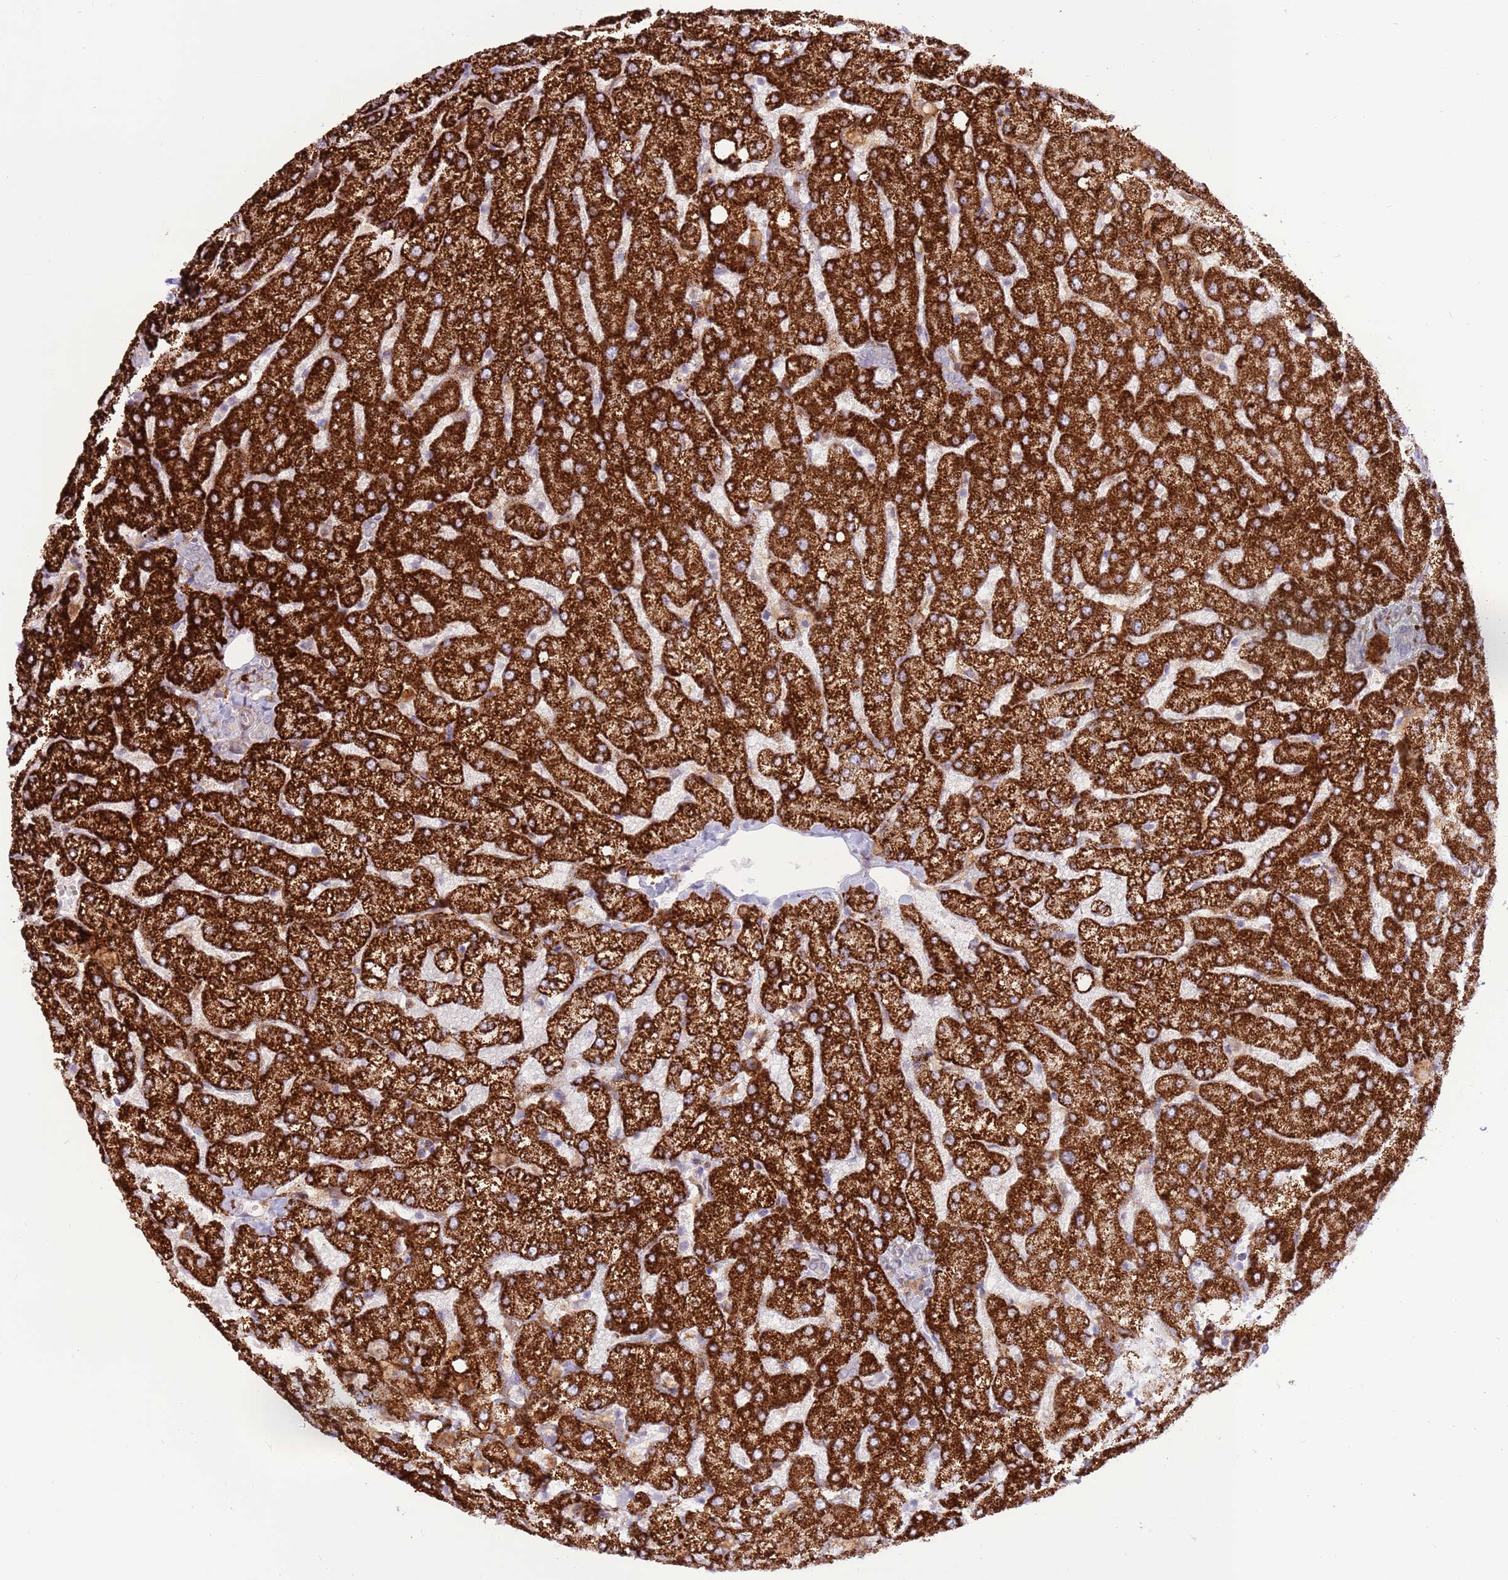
{"staining": {"intensity": "negative", "quantity": "none", "location": "none"}, "tissue": "liver", "cell_type": "Cholangiocytes", "image_type": "normal", "snomed": [{"axis": "morphology", "description": "Normal tissue, NOS"}, {"axis": "topography", "description": "Liver"}], "caption": "The micrograph demonstrates no staining of cholangiocytes in normal liver. (DAB (3,3'-diaminobenzidine) immunohistochemistry (IHC) visualized using brightfield microscopy, high magnification).", "gene": "LGI4", "patient": {"sex": "female", "age": 54}}